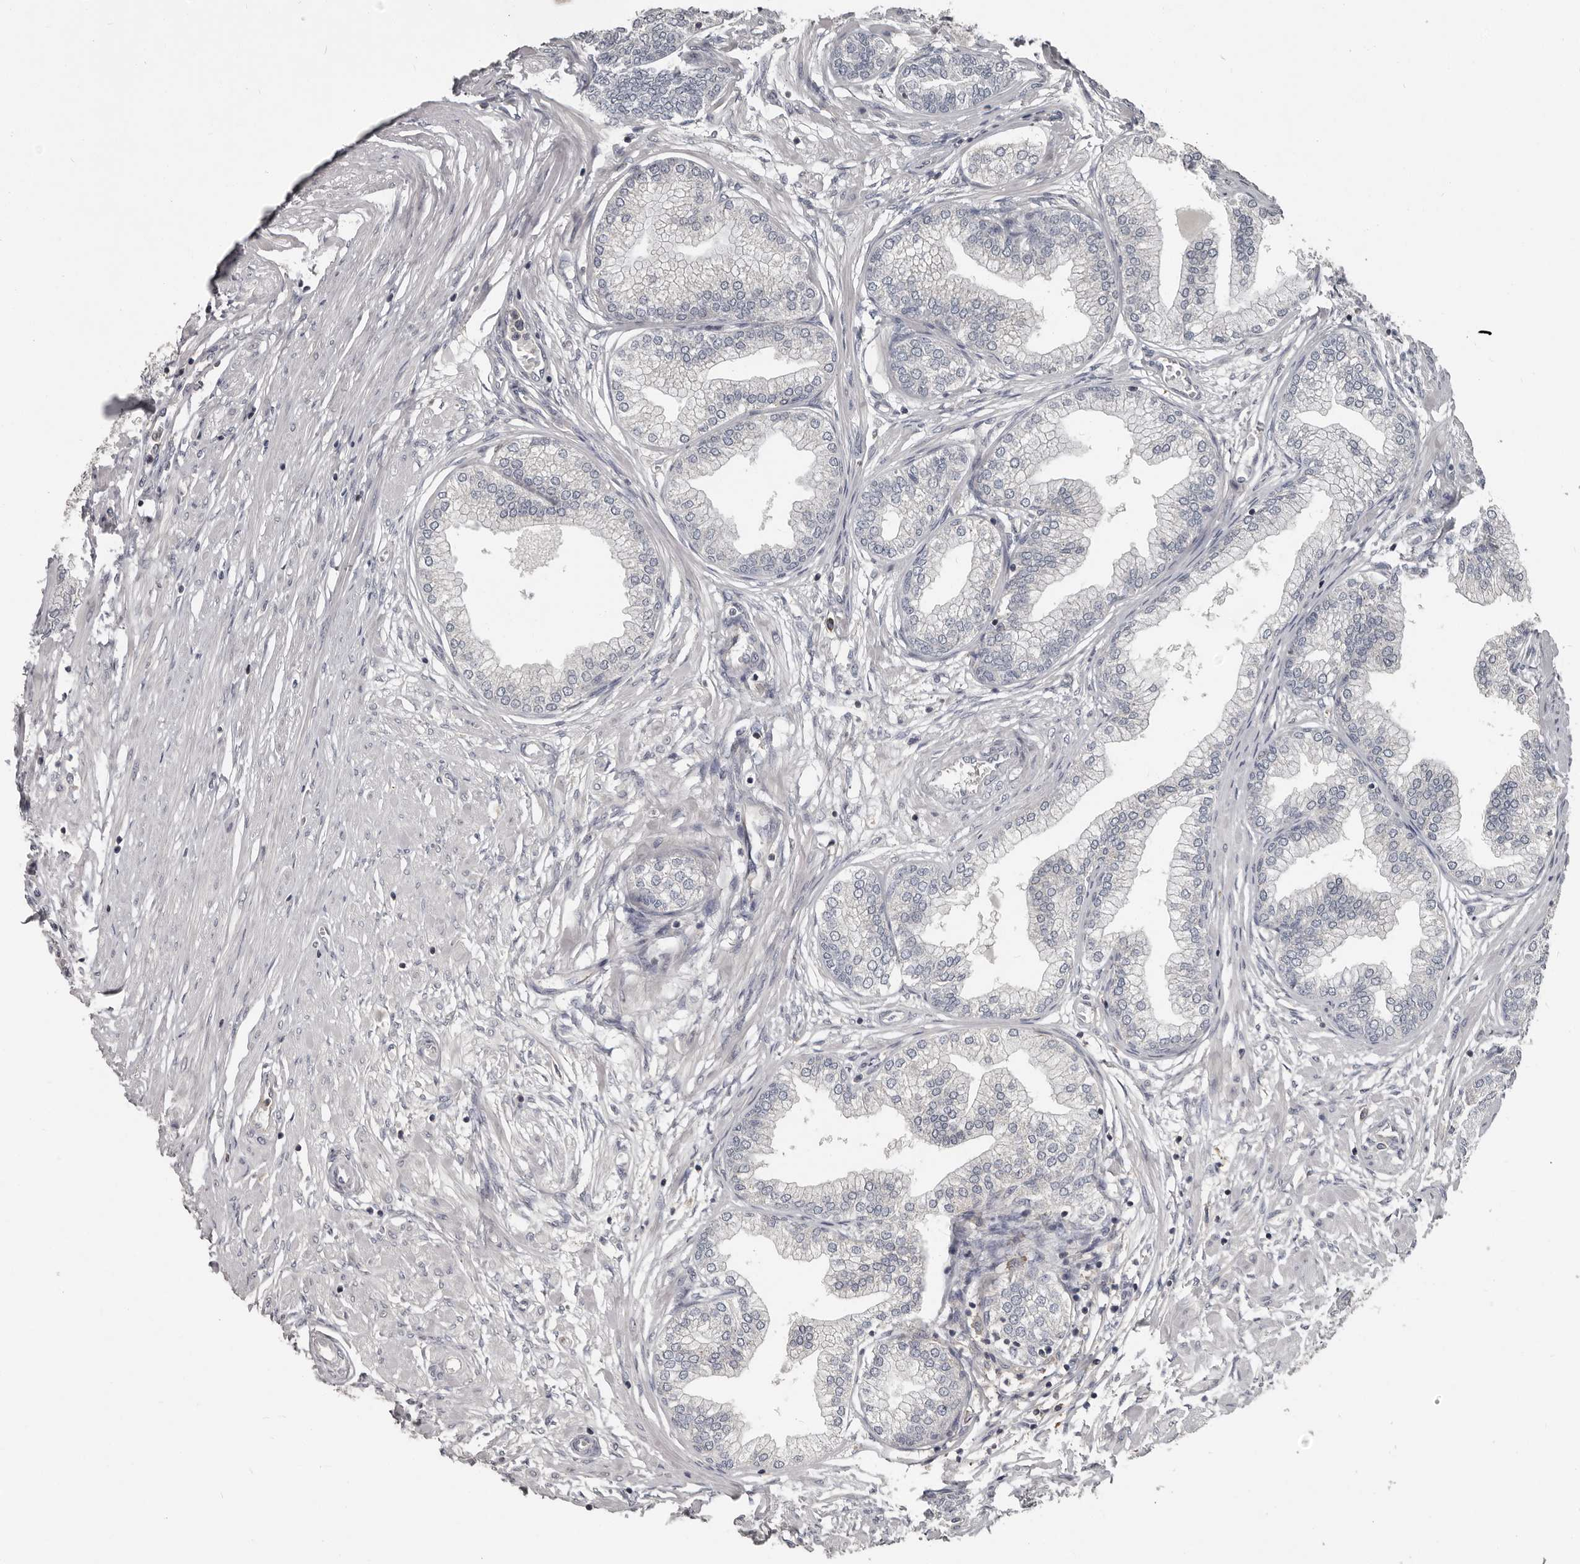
{"staining": {"intensity": "negative", "quantity": "none", "location": "none"}, "tissue": "prostate", "cell_type": "Glandular cells", "image_type": "normal", "snomed": [{"axis": "morphology", "description": "Normal tissue, NOS"}, {"axis": "morphology", "description": "Urothelial carcinoma, Low grade"}, {"axis": "topography", "description": "Urinary bladder"}, {"axis": "topography", "description": "Prostate"}], "caption": "A photomicrograph of human prostate is negative for staining in glandular cells. (DAB immunohistochemistry (IHC), high magnification).", "gene": "CA6", "patient": {"sex": "male", "age": 60}}